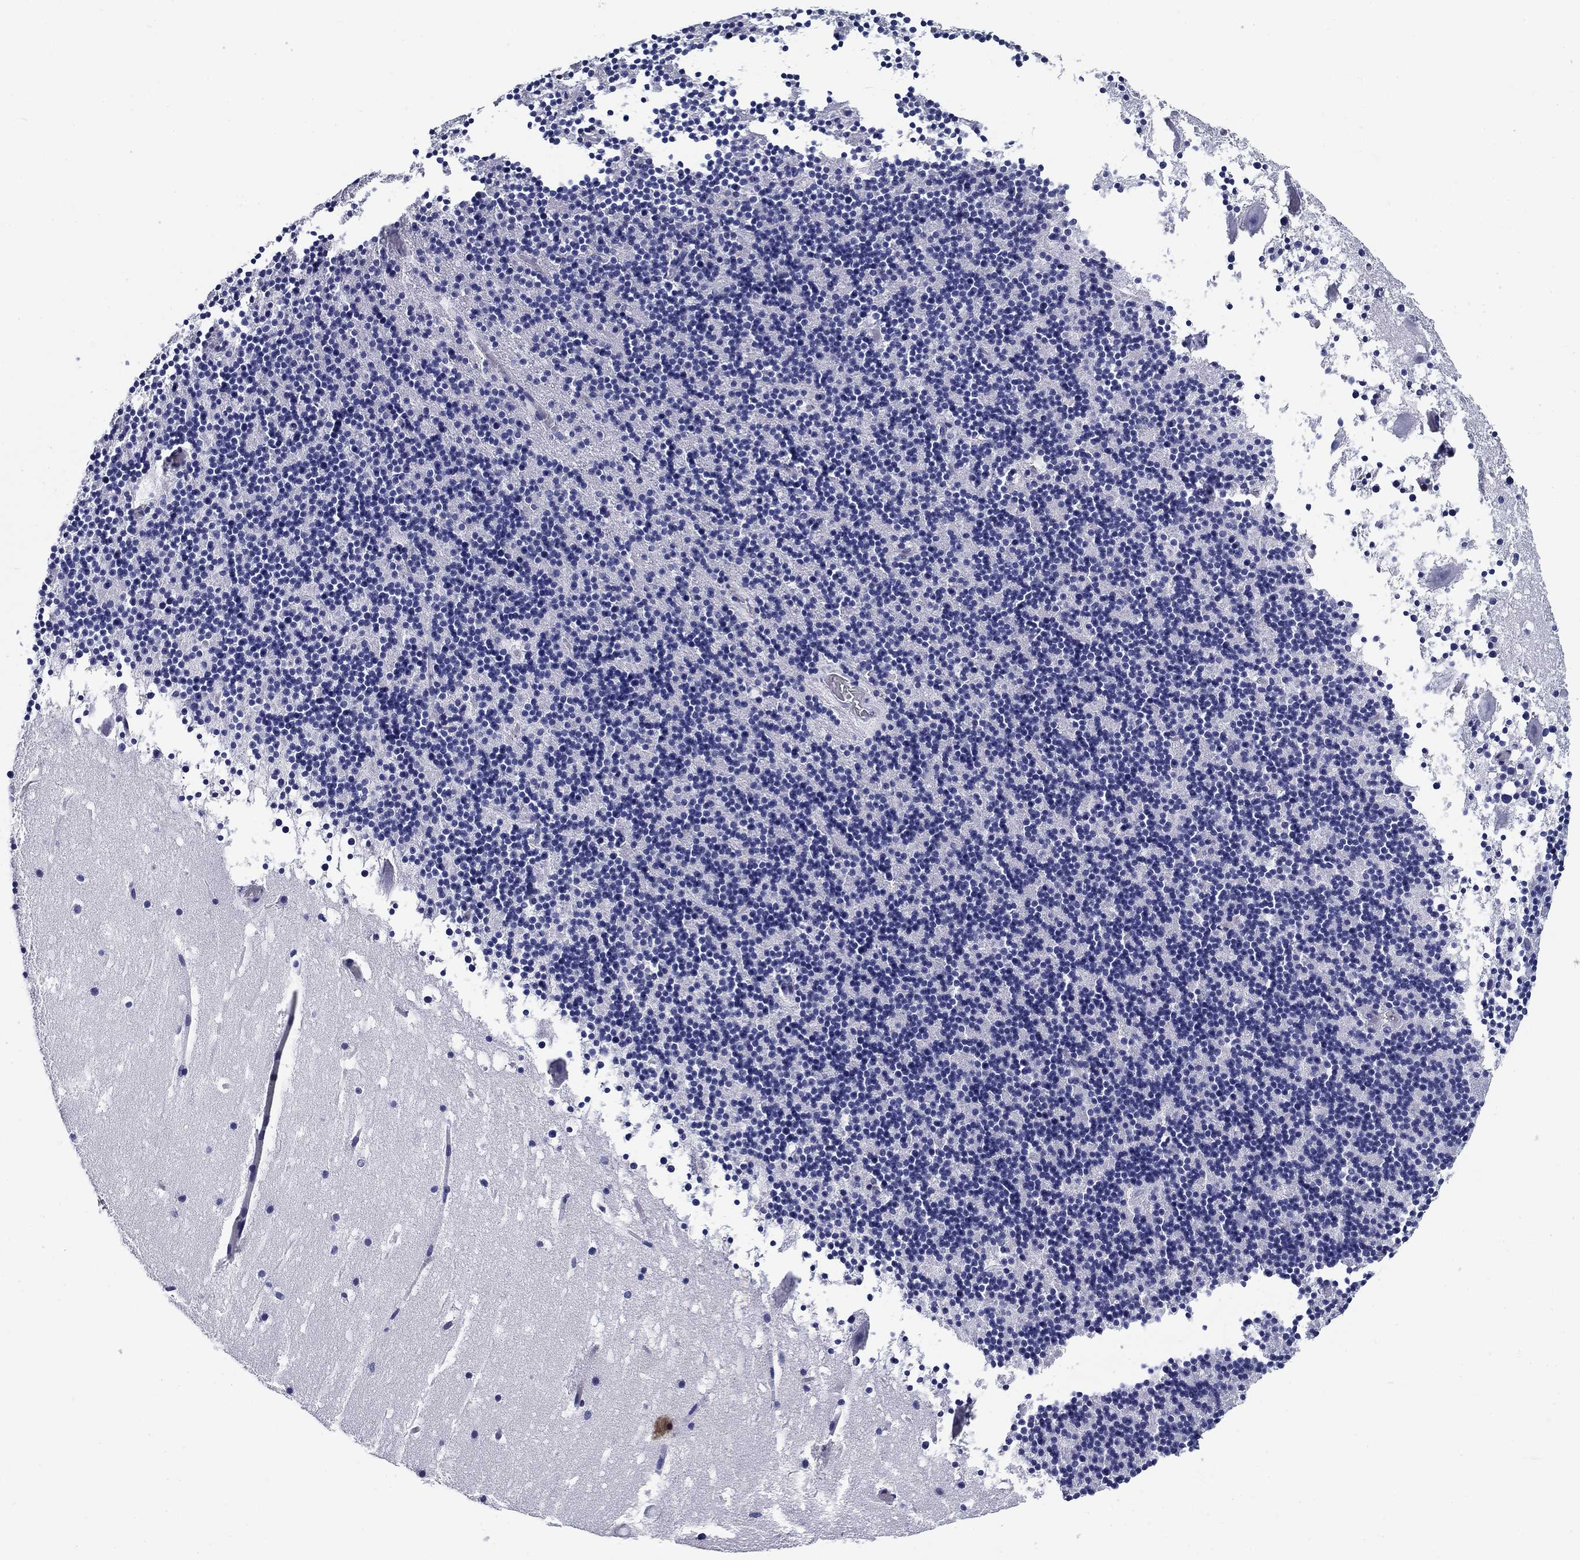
{"staining": {"intensity": "negative", "quantity": "none", "location": "none"}, "tissue": "cerebellum", "cell_type": "Cells in granular layer", "image_type": "normal", "snomed": [{"axis": "morphology", "description": "Normal tissue, NOS"}, {"axis": "topography", "description": "Cerebellum"}], "caption": "This micrograph is of benign cerebellum stained with IHC to label a protein in brown with the nuclei are counter-stained blue. There is no positivity in cells in granular layer. The staining is performed using DAB brown chromogen with nuclei counter-stained in using hematoxylin.", "gene": "CD40LG", "patient": {"sex": "male", "age": 37}}